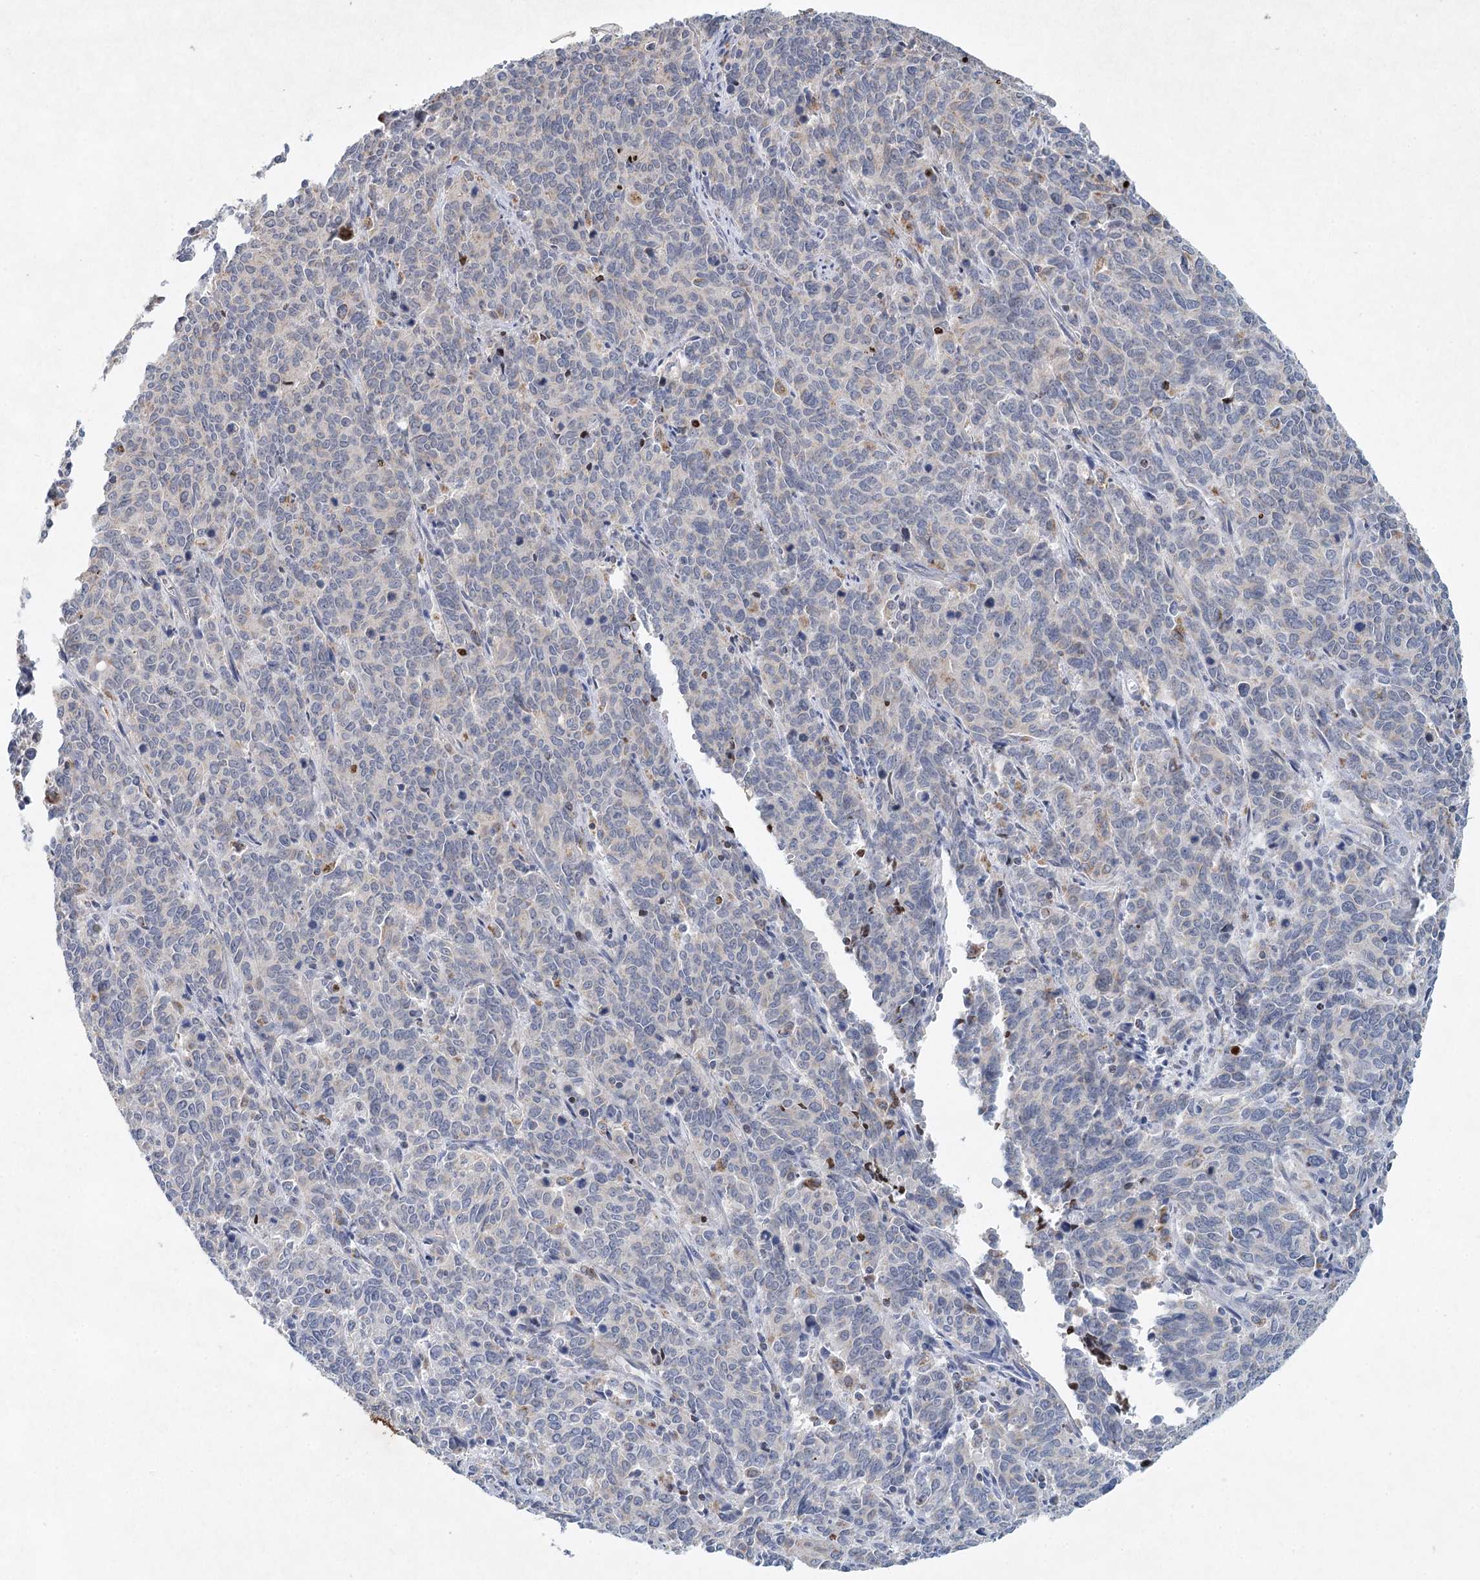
{"staining": {"intensity": "weak", "quantity": "<25%", "location": "cytoplasmic/membranous"}, "tissue": "cervical cancer", "cell_type": "Tumor cells", "image_type": "cancer", "snomed": [{"axis": "morphology", "description": "Squamous cell carcinoma, NOS"}, {"axis": "topography", "description": "Cervix"}], "caption": "There is no significant expression in tumor cells of cervical squamous cell carcinoma.", "gene": "XPO6", "patient": {"sex": "female", "age": 60}}